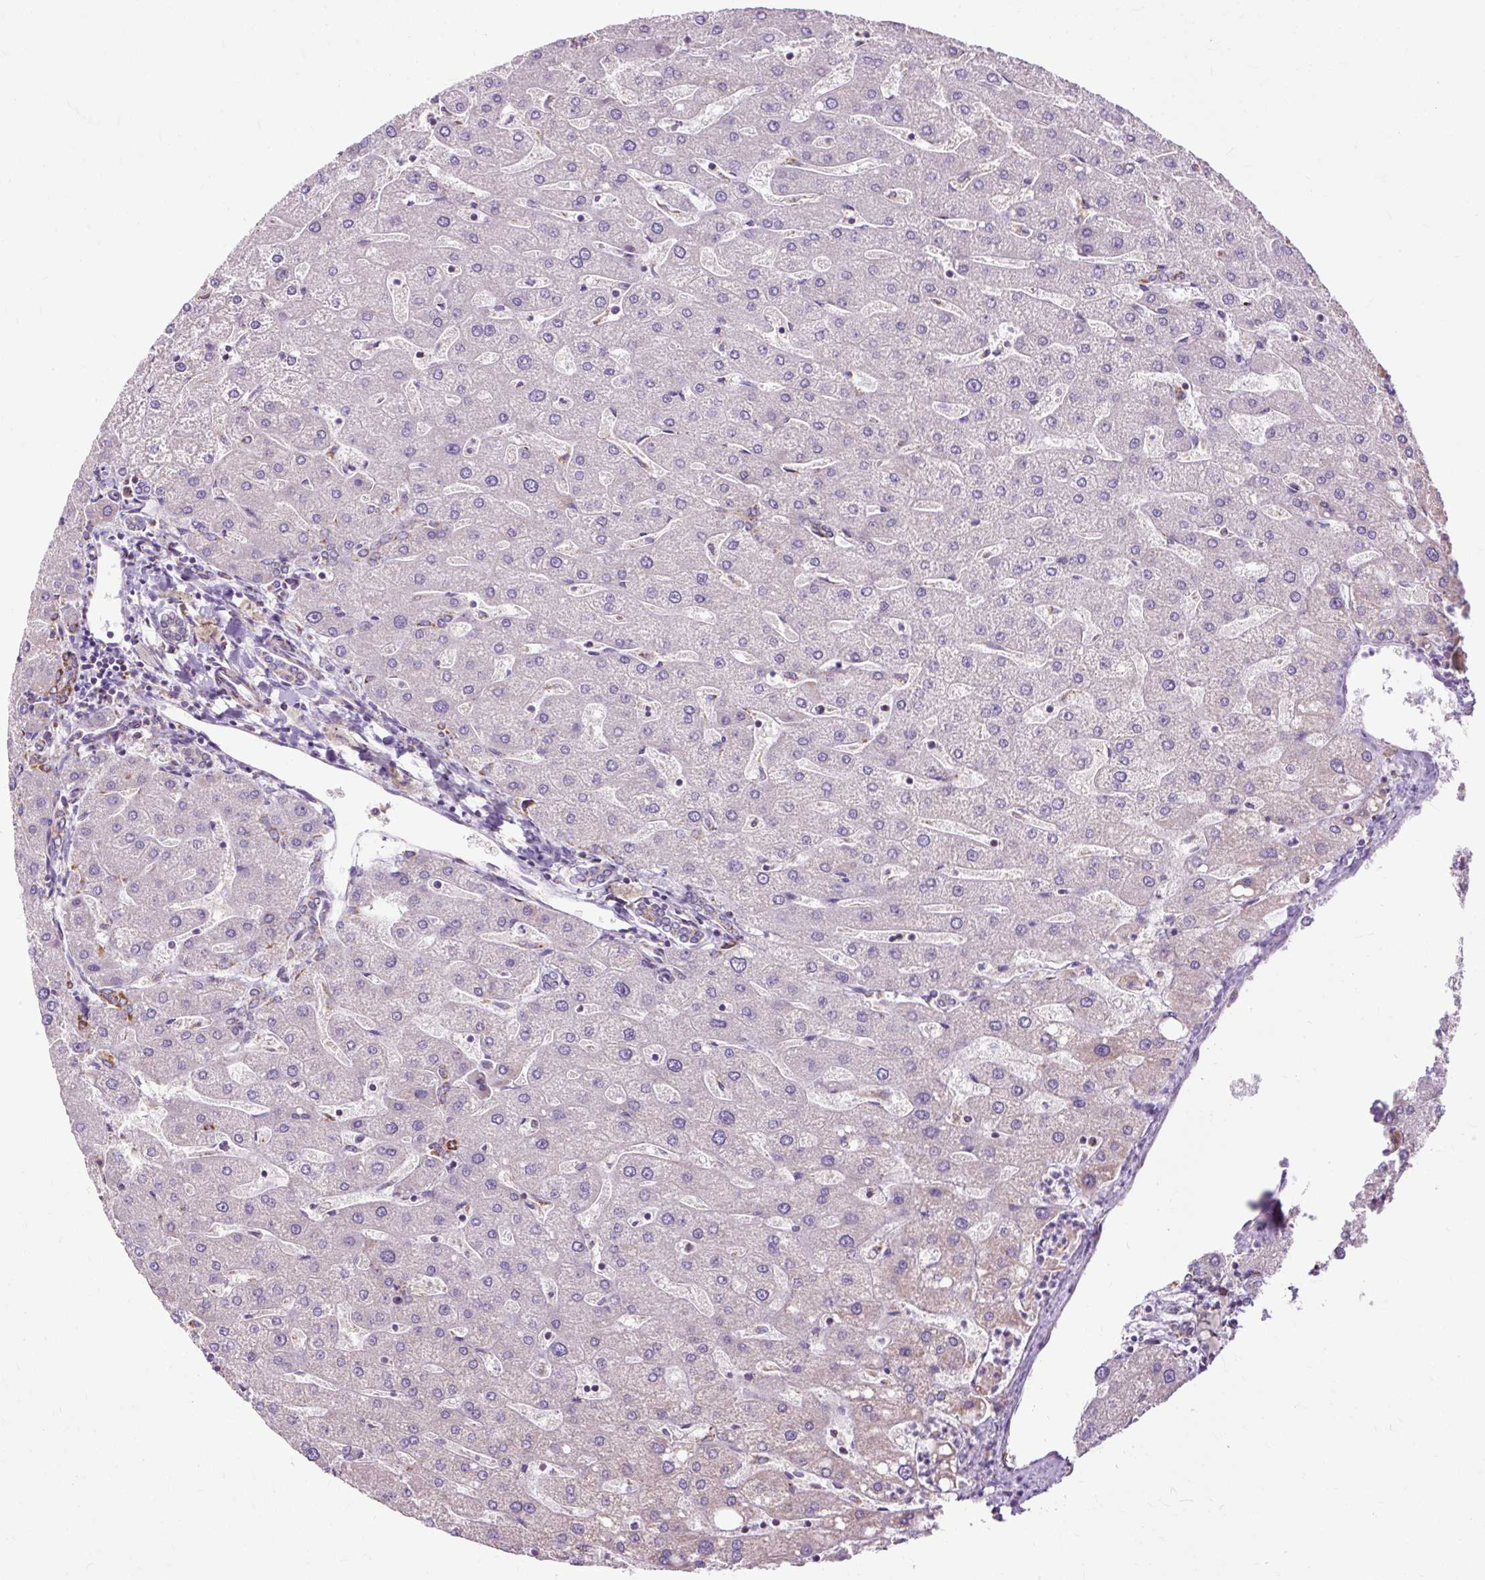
{"staining": {"intensity": "strong", "quantity": "<25%", "location": "cytoplasmic/membranous"}, "tissue": "liver", "cell_type": "Cholangiocytes", "image_type": "normal", "snomed": [{"axis": "morphology", "description": "Normal tissue, NOS"}, {"axis": "topography", "description": "Liver"}], "caption": "High-magnification brightfield microscopy of unremarkable liver stained with DAB (3,3'-diaminobenzidine) (brown) and counterstained with hematoxylin (blue). cholangiocytes exhibit strong cytoplasmic/membranous staining is seen in approximately<25% of cells. The protein of interest is shown in brown color, while the nuclei are stained blue.", "gene": "DLAT", "patient": {"sex": "male", "age": 67}}